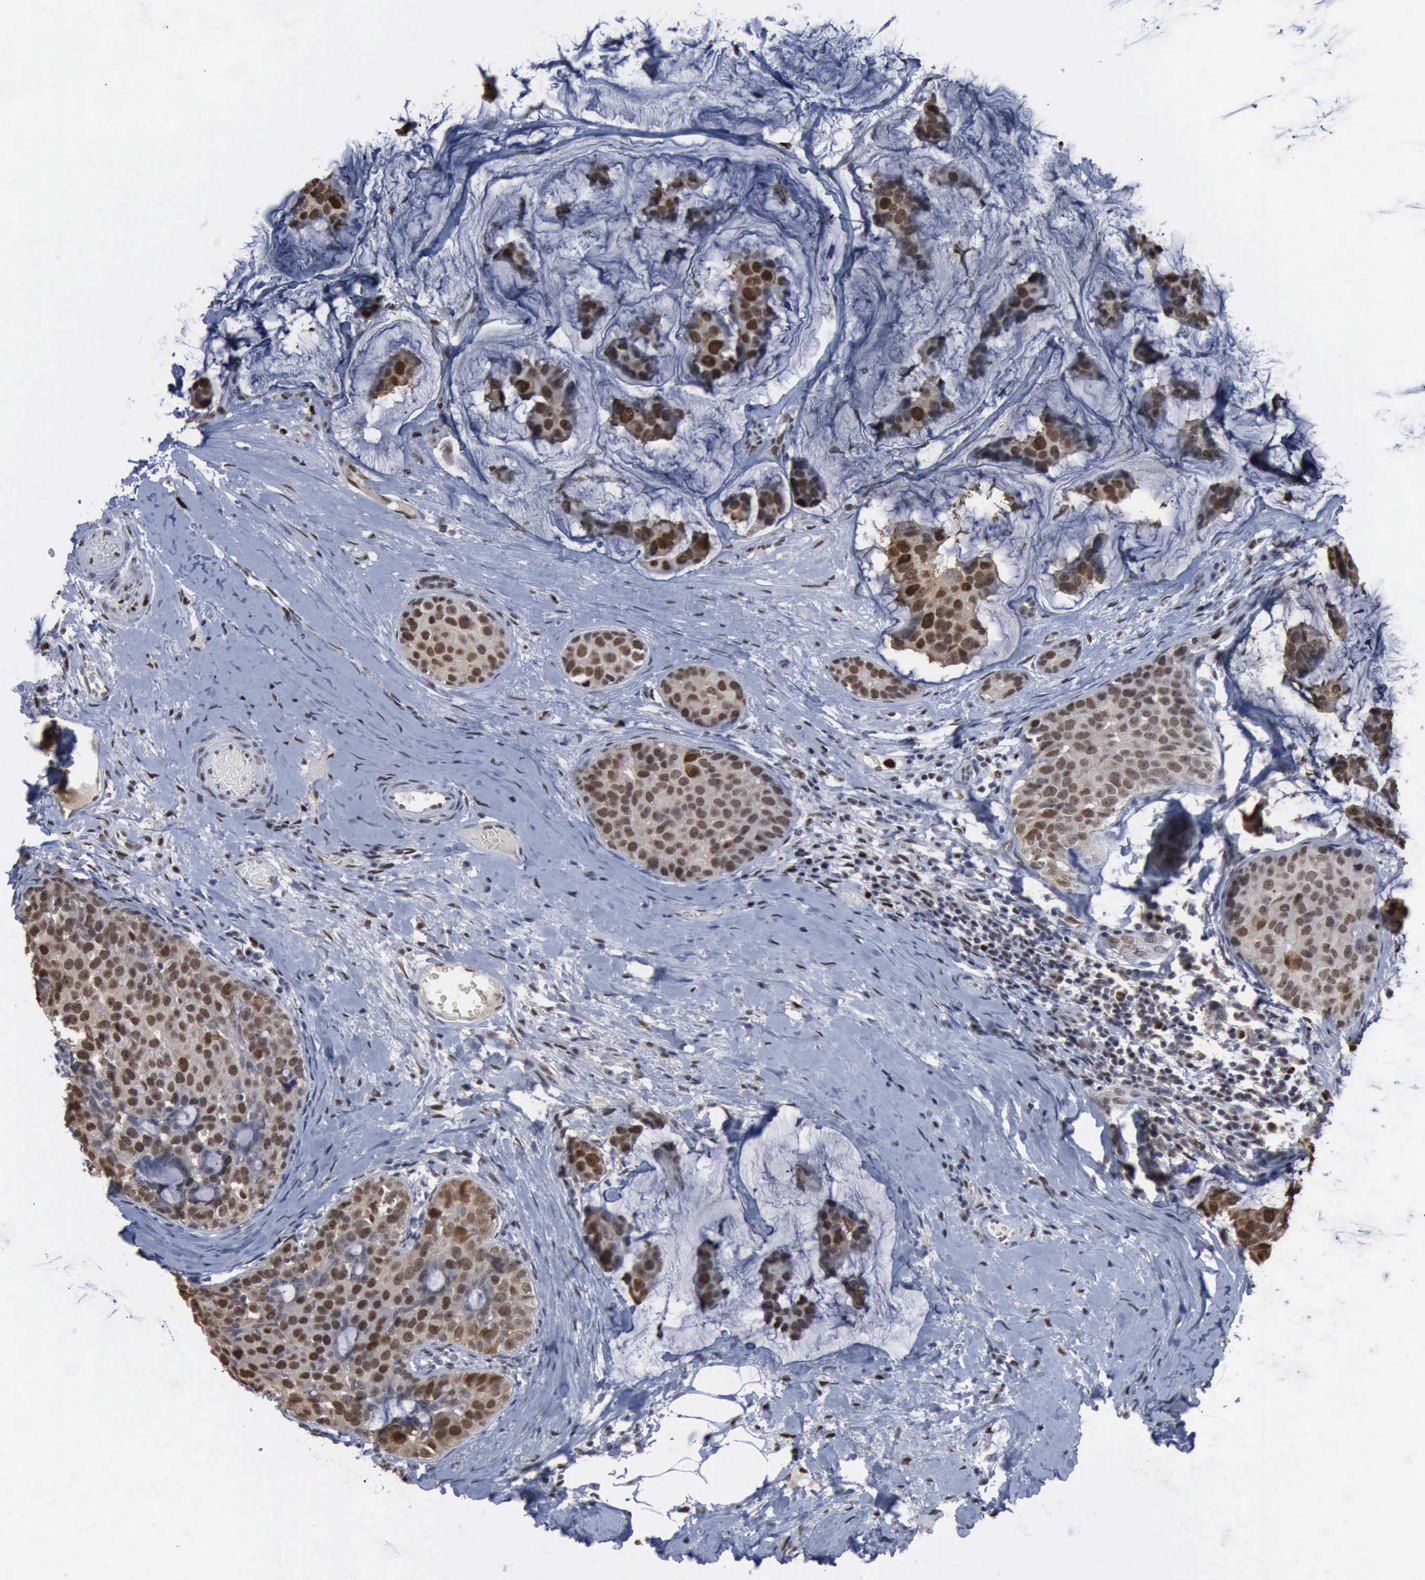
{"staining": {"intensity": "strong", "quantity": ">75%", "location": "nuclear"}, "tissue": "breast cancer", "cell_type": "Tumor cells", "image_type": "cancer", "snomed": [{"axis": "morphology", "description": "Normal tissue, NOS"}, {"axis": "morphology", "description": "Duct carcinoma"}, {"axis": "topography", "description": "Breast"}], "caption": "DAB immunohistochemical staining of human breast intraductal carcinoma reveals strong nuclear protein expression in approximately >75% of tumor cells.", "gene": "PCNA", "patient": {"sex": "female", "age": 50}}